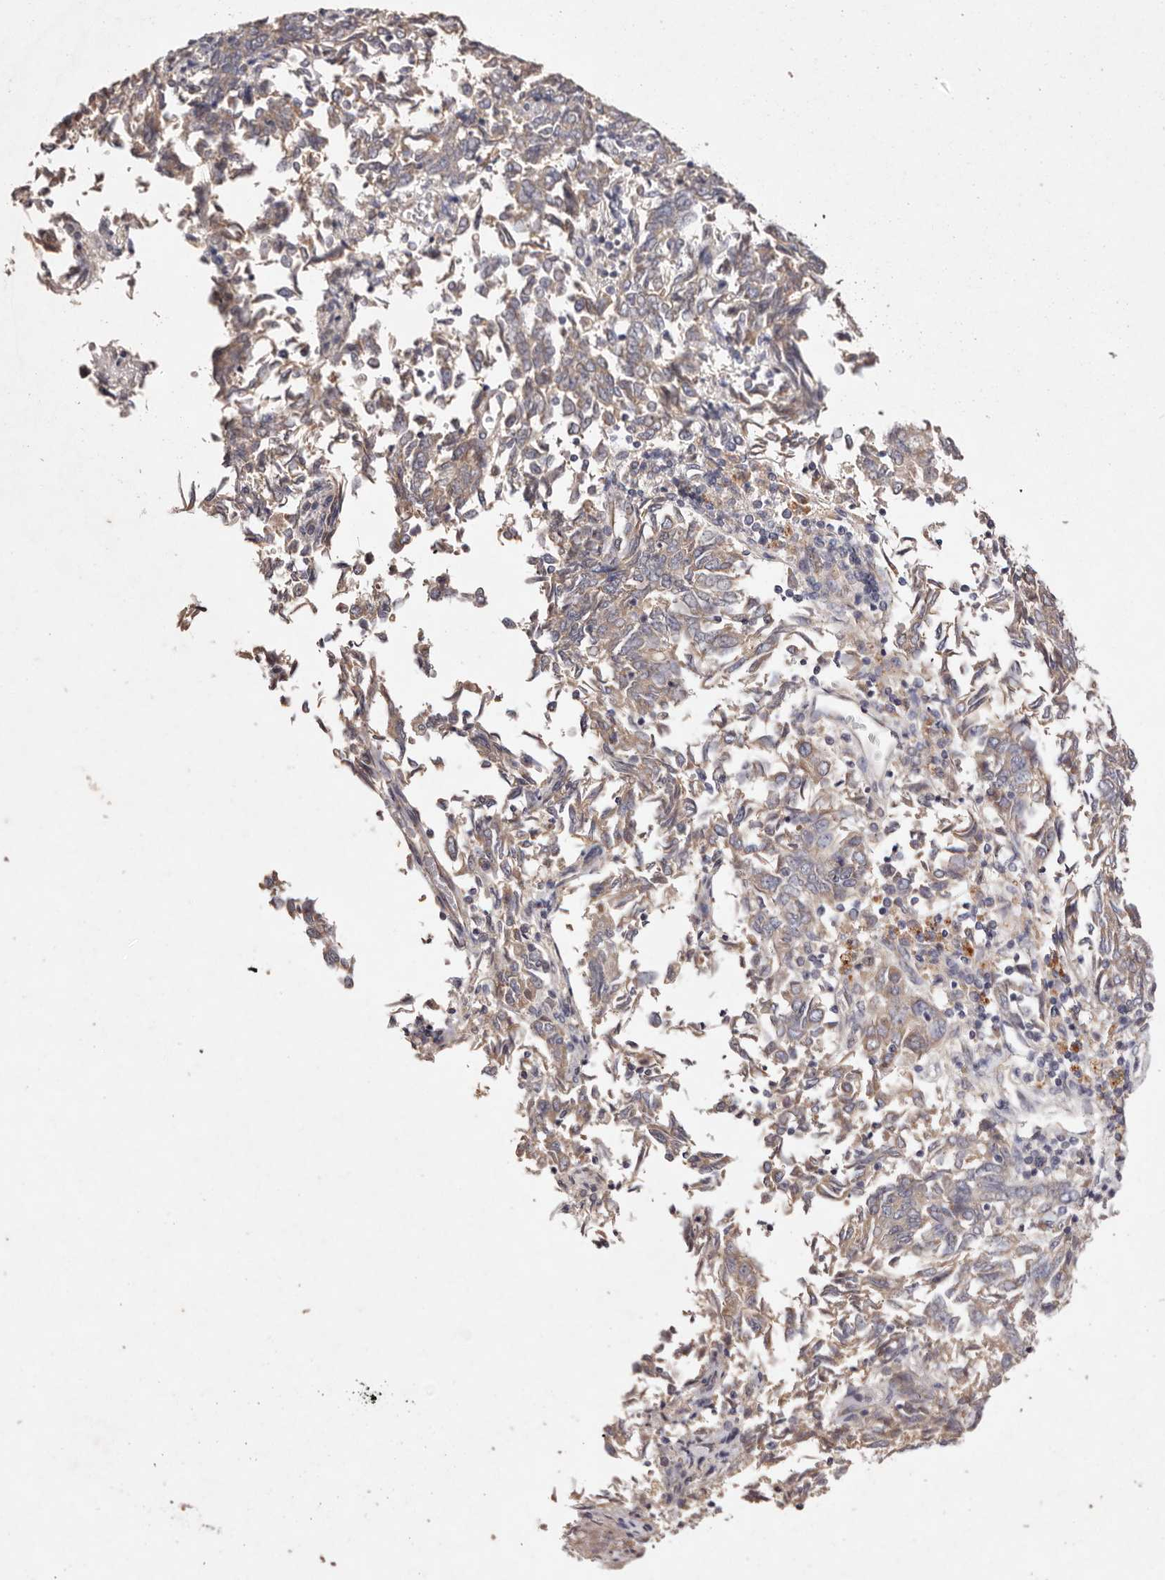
{"staining": {"intensity": "weak", "quantity": ">75%", "location": "cytoplasmic/membranous"}, "tissue": "endometrial cancer", "cell_type": "Tumor cells", "image_type": "cancer", "snomed": [{"axis": "morphology", "description": "Adenocarcinoma, NOS"}, {"axis": "topography", "description": "Endometrium"}], "caption": "DAB (3,3'-diaminobenzidine) immunohistochemical staining of endometrial cancer (adenocarcinoma) reveals weak cytoplasmic/membranous protein positivity in about >75% of tumor cells.", "gene": "TSC2", "patient": {"sex": "female", "age": 80}}